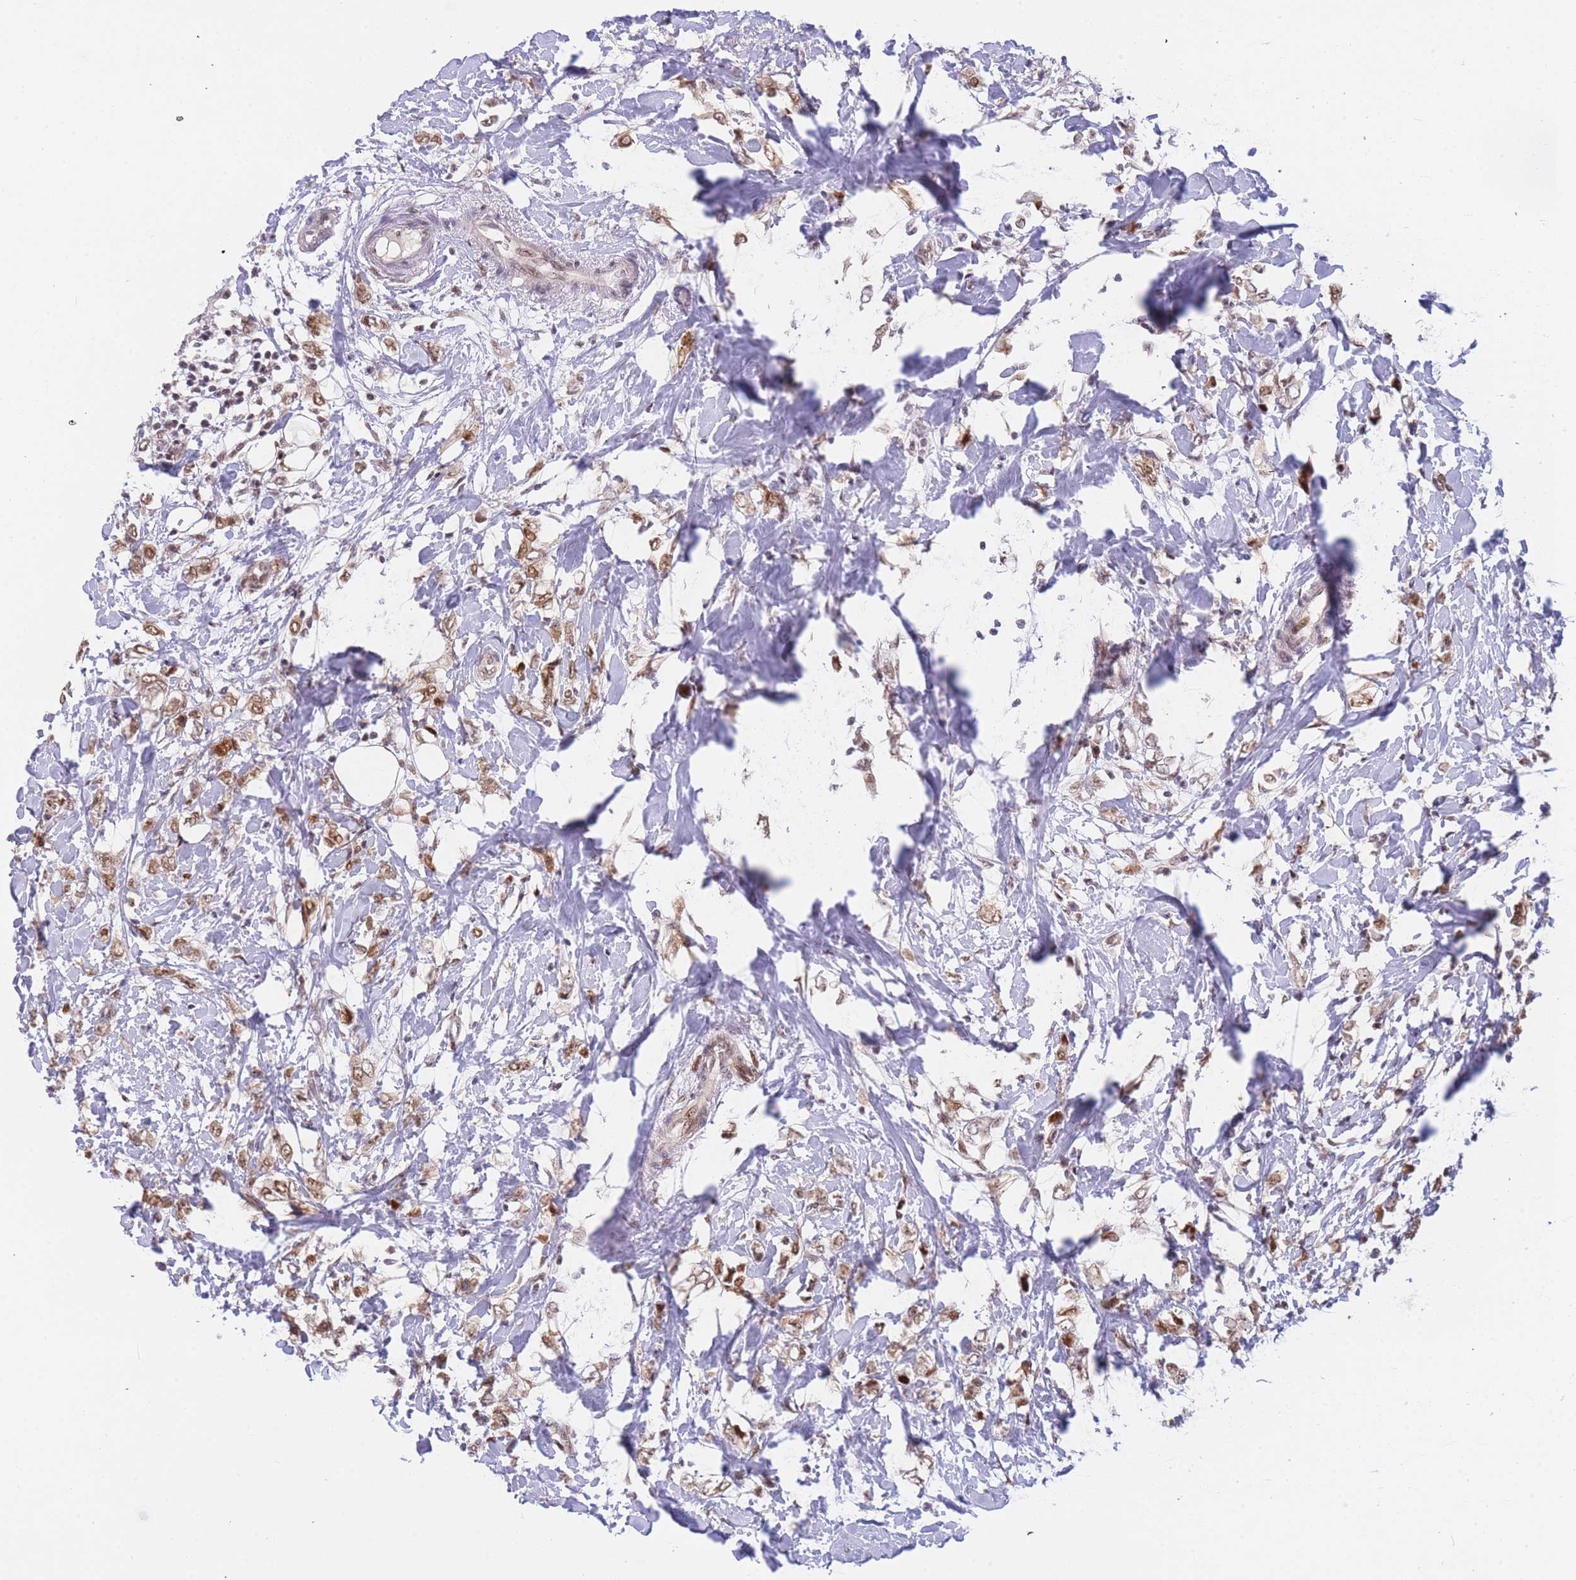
{"staining": {"intensity": "moderate", "quantity": ">75%", "location": "nuclear"}, "tissue": "breast cancer", "cell_type": "Tumor cells", "image_type": "cancer", "snomed": [{"axis": "morphology", "description": "Normal tissue, NOS"}, {"axis": "morphology", "description": "Lobular carcinoma"}, {"axis": "topography", "description": "Breast"}], "caption": "A histopathology image of breast cancer stained for a protein reveals moderate nuclear brown staining in tumor cells.", "gene": "DEAF1", "patient": {"sex": "female", "age": 47}}